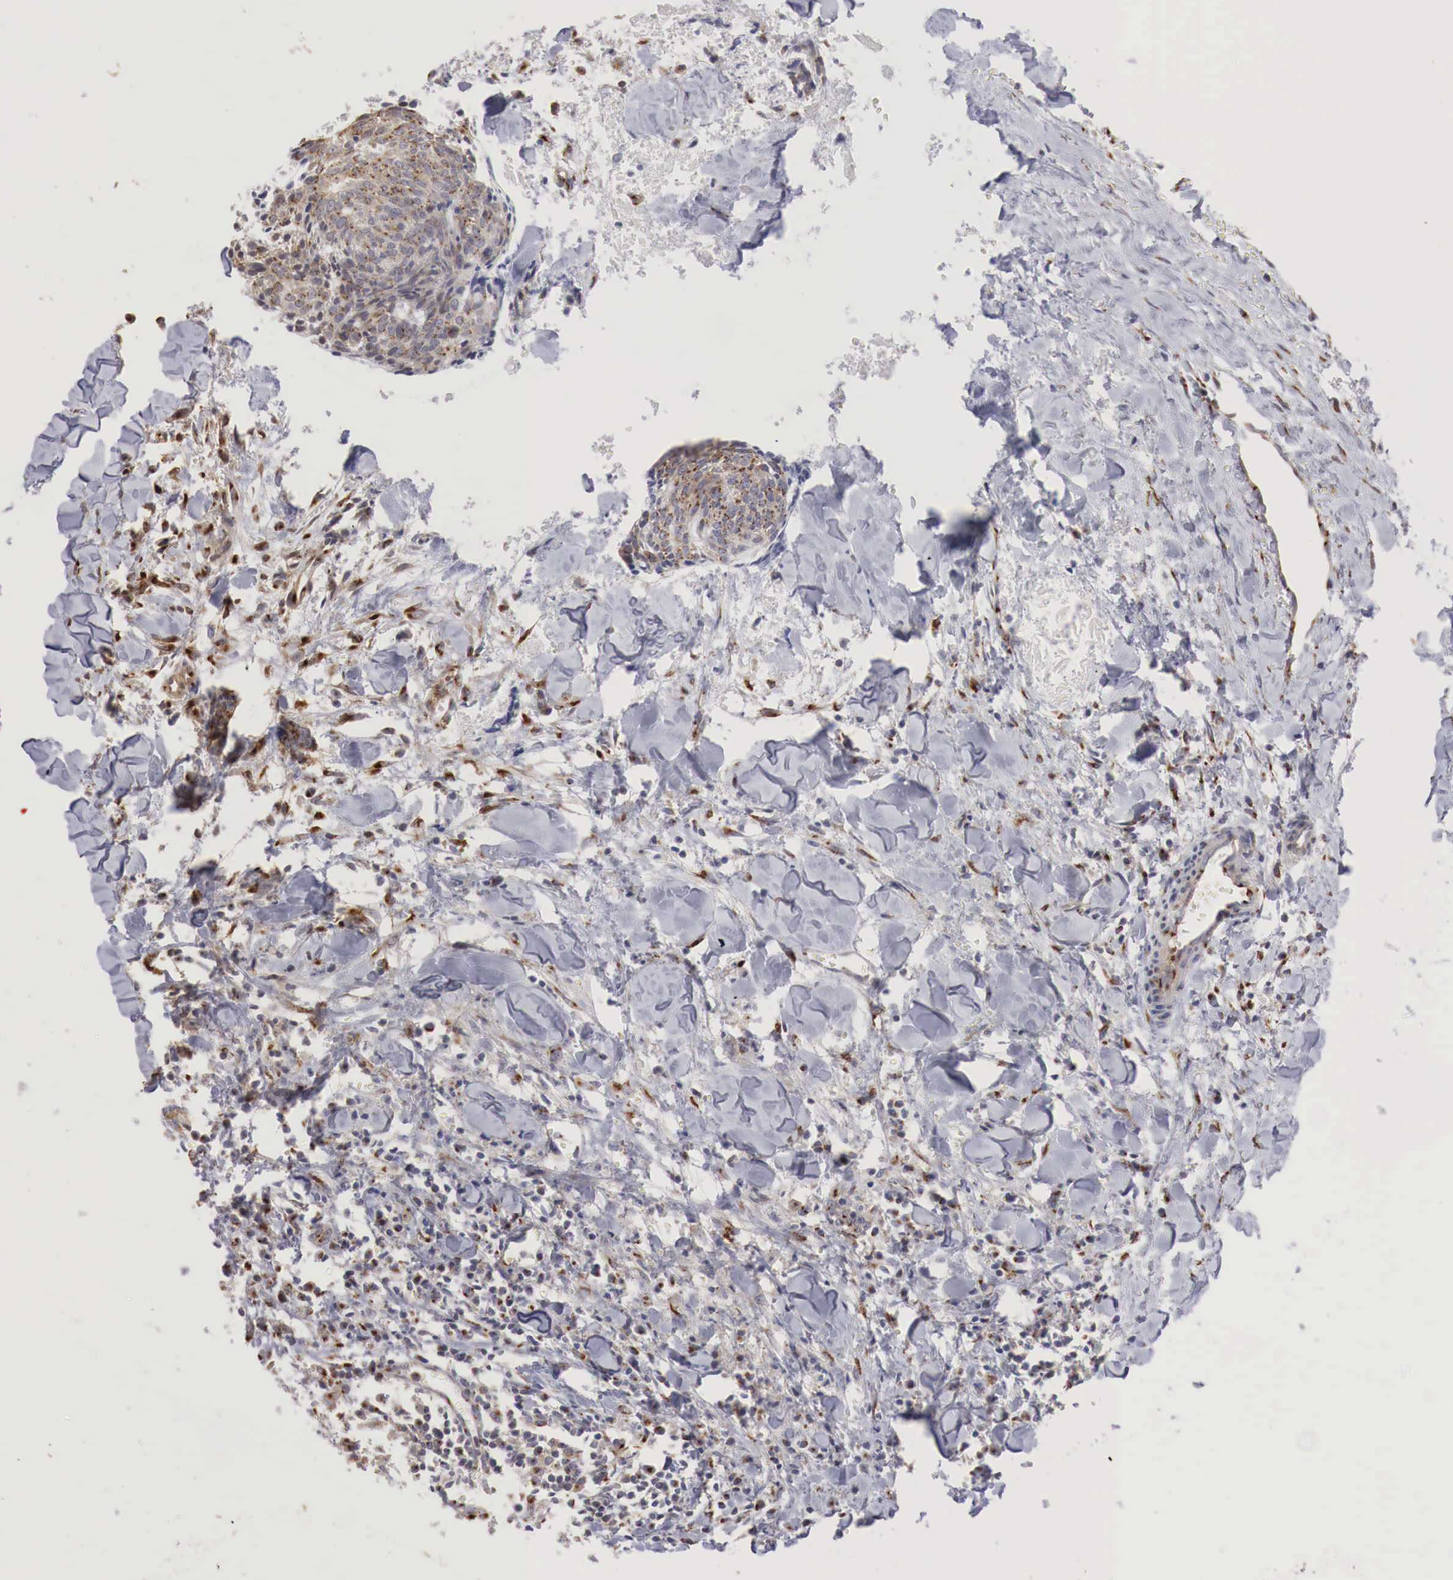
{"staining": {"intensity": "moderate", "quantity": ">75%", "location": "cytoplasmic/membranous"}, "tissue": "head and neck cancer", "cell_type": "Tumor cells", "image_type": "cancer", "snomed": [{"axis": "morphology", "description": "Squamous cell carcinoma, NOS"}, {"axis": "topography", "description": "Salivary gland"}, {"axis": "topography", "description": "Head-Neck"}], "caption": "Immunohistochemistry (IHC) image of neoplastic tissue: human head and neck squamous cell carcinoma stained using immunohistochemistry (IHC) demonstrates medium levels of moderate protein expression localized specifically in the cytoplasmic/membranous of tumor cells, appearing as a cytoplasmic/membranous brown color.", "gene": "SYAP1", "patient": {"sex": "male", "age": 70}}